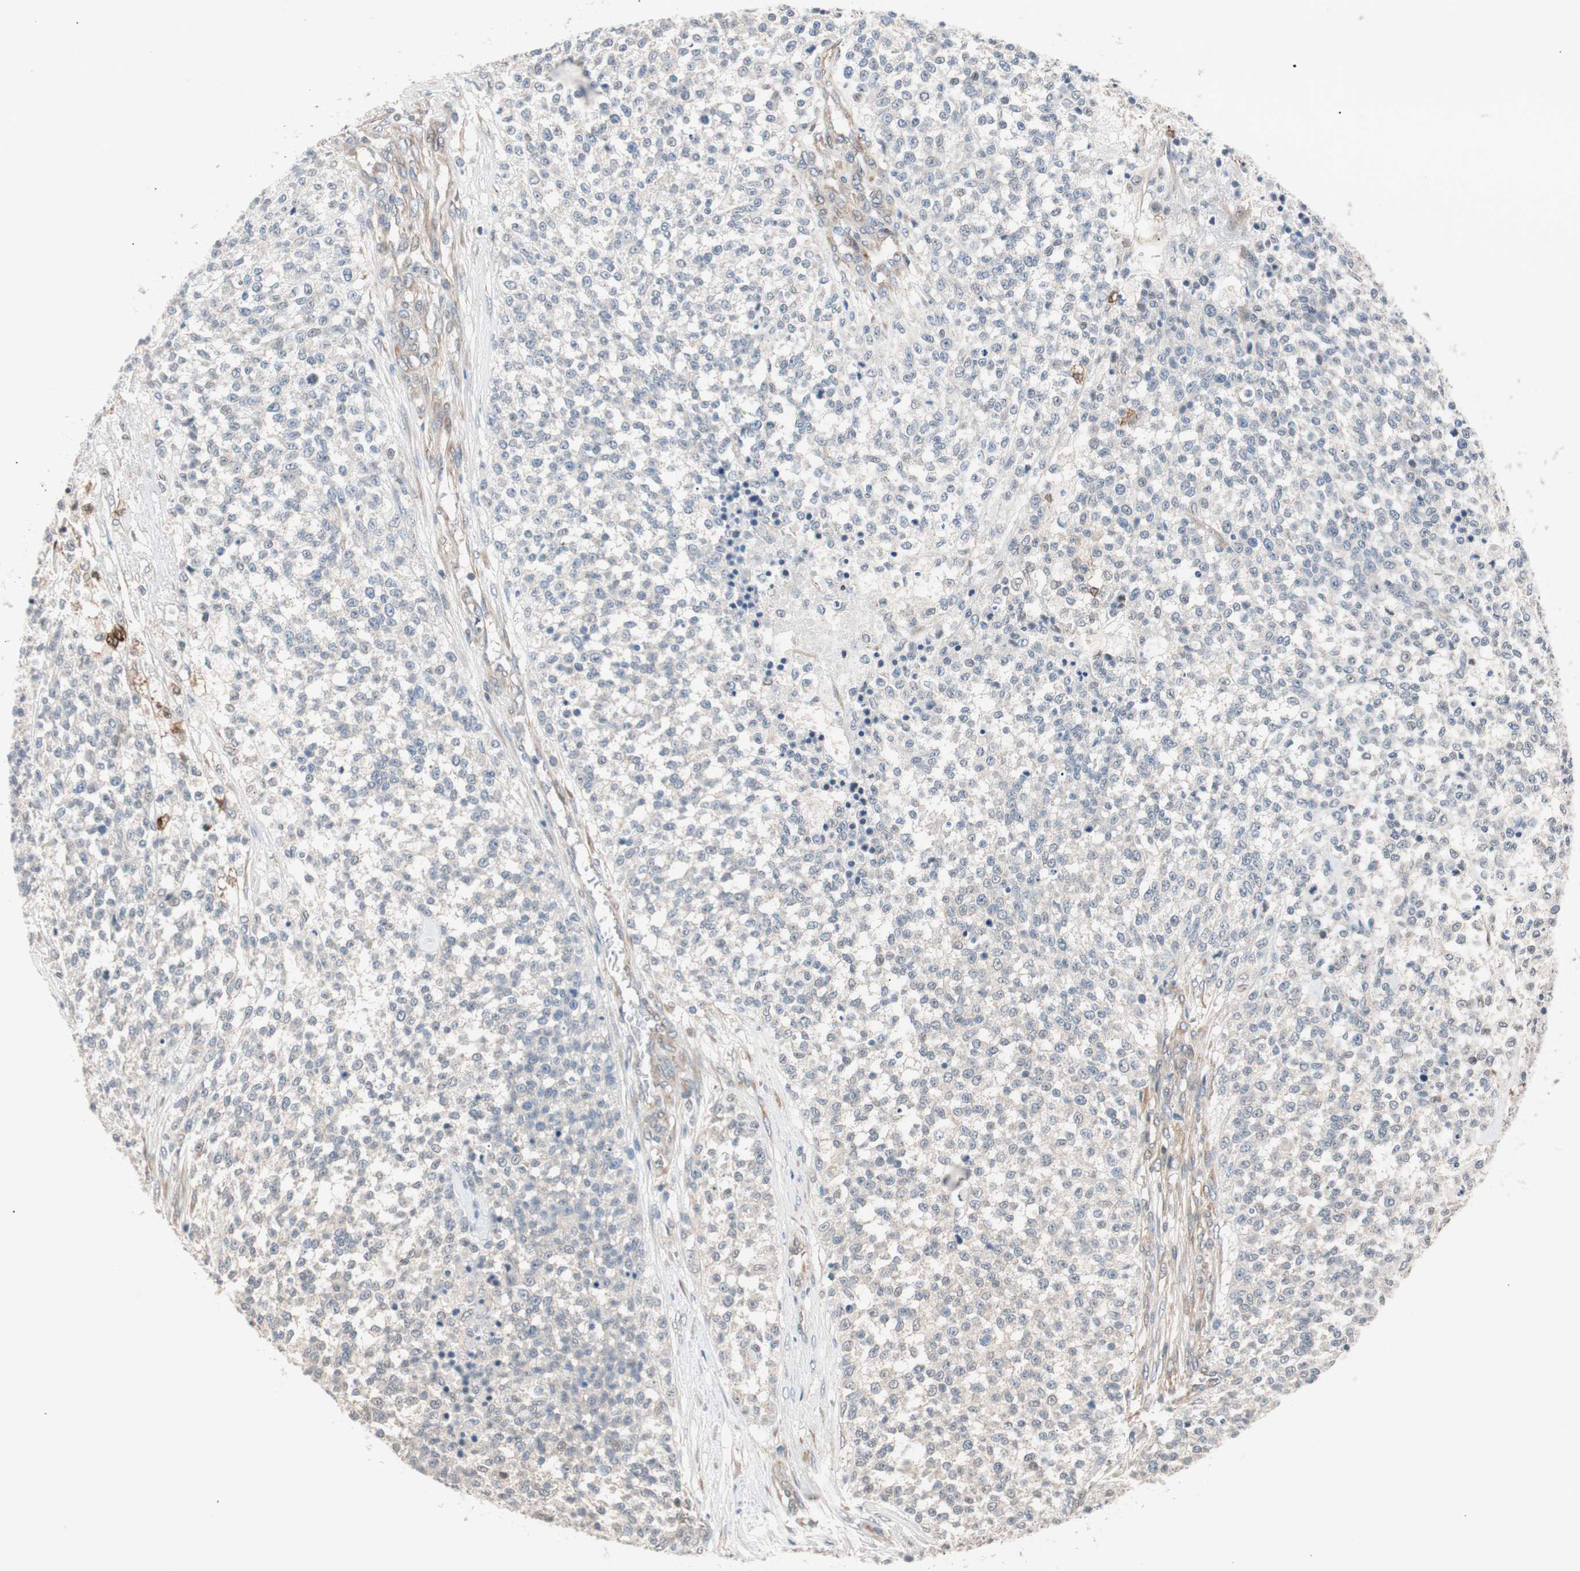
{"staining": {"intensity": "negative", "quantity": "none", "location": "none"}, "tissue": "testis cancer", "cell_type": "Tumor cells", "image_type": "cancer", "snomed": [{"axis": "morphology", "description": "Seminoma, NOS"}, {"axis": "topography", "description": "Testis"}], "caption": "Histopathology image shows no protein positivity in tumor cells of seminoma (testis) tissue.", "gene": "SMG1", "patient": {"sex": "male", "age": 59}}